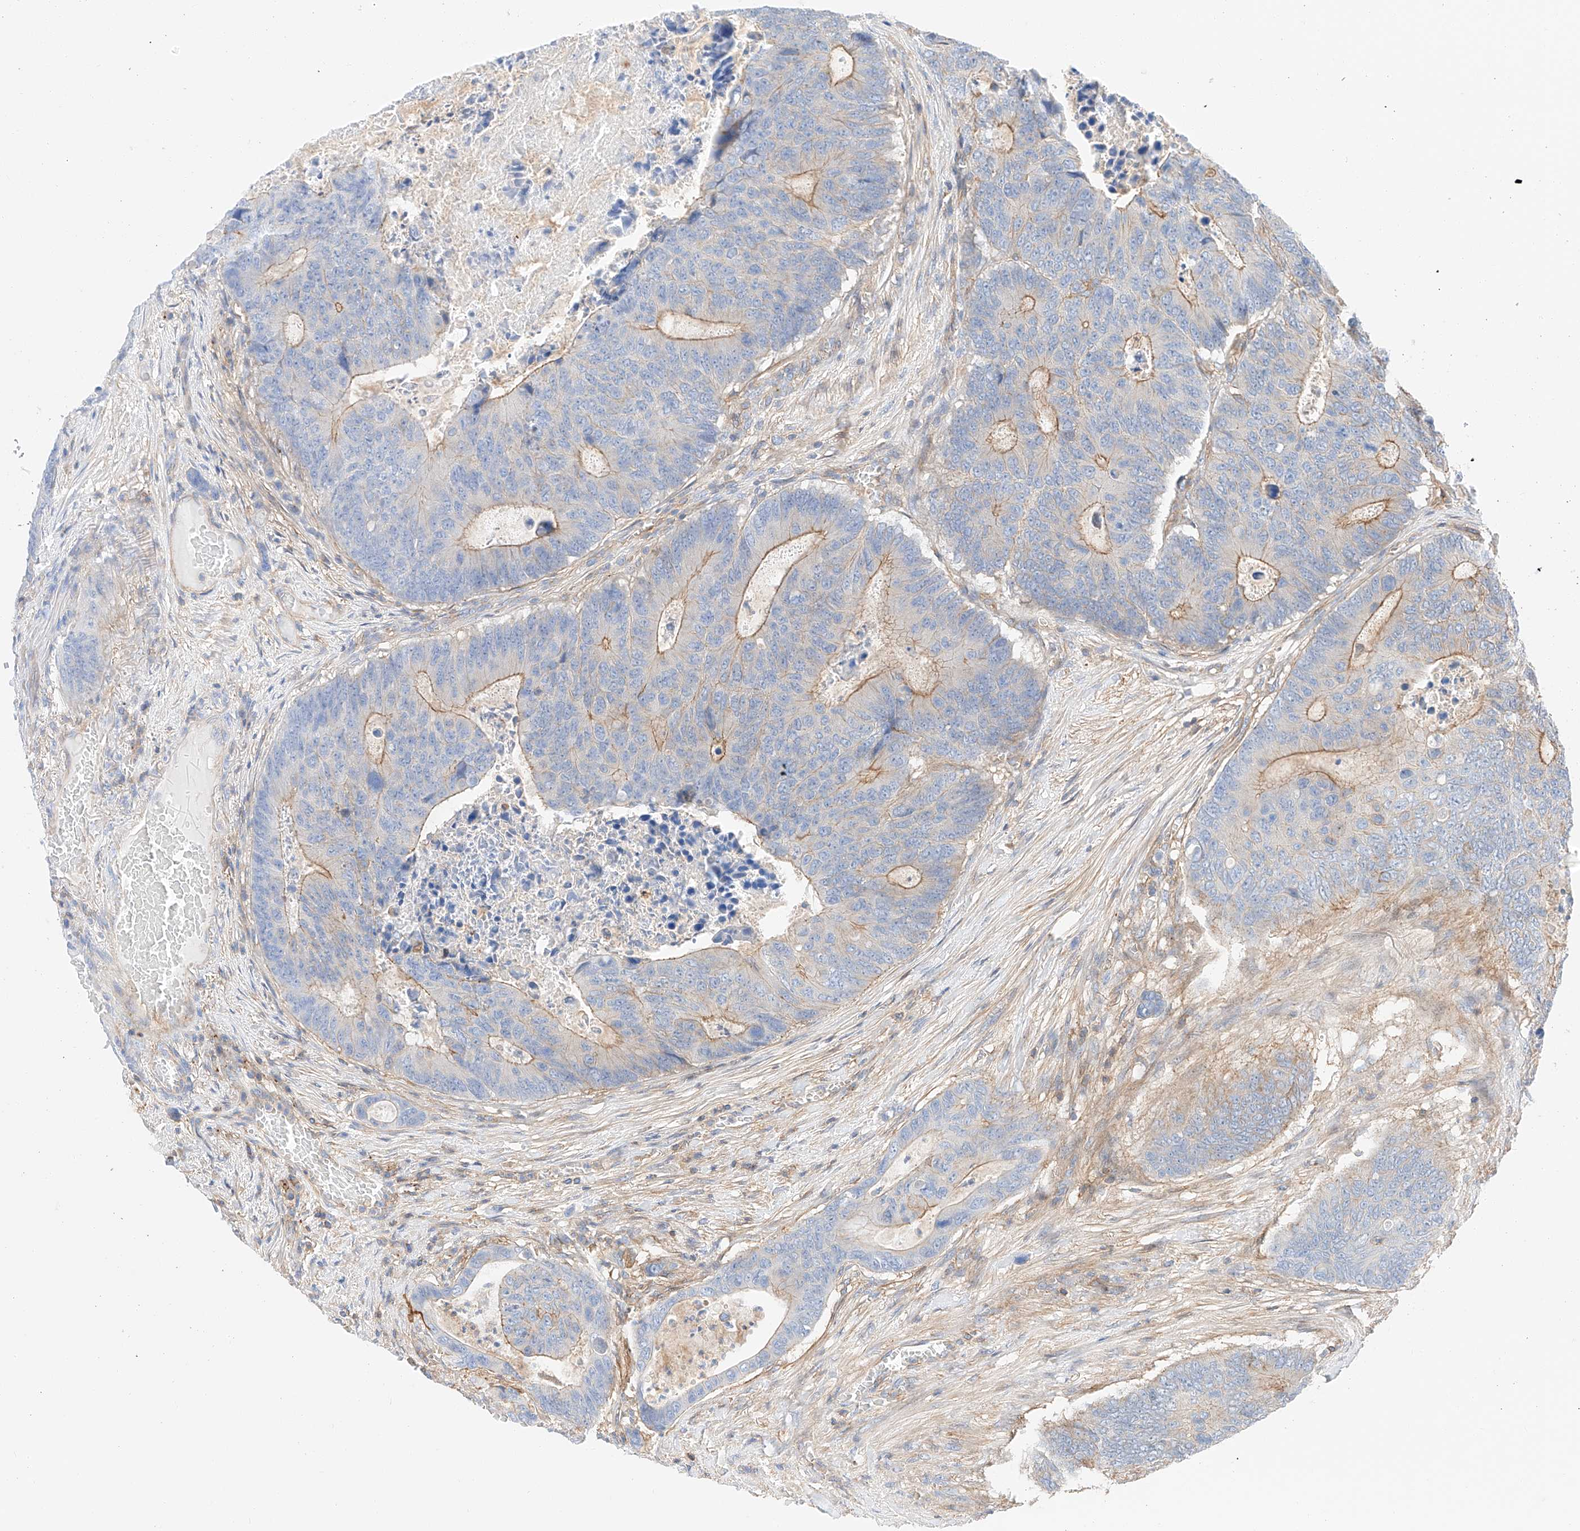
{"staining": {"intensity": "moderate", "quantity": "25%-75%", "location": "cytoplasmic/membranous"}, "tissue": "colorectal cancer", "cell_type": "Tumor cells", "image_type": "cancer", "snomed": [{"axis": "morphology", "description": "Adenocarcinoma, NOS"}, {"axis": "topography", "description": "Colon"}], "caption": "Human colorectal cancer (adenocarcinoma) stained with a protein marker demonstrates moderate staining in tumor cells.", "gene": "HAUS4", "patient": {"sex": "male", "age": 87}}